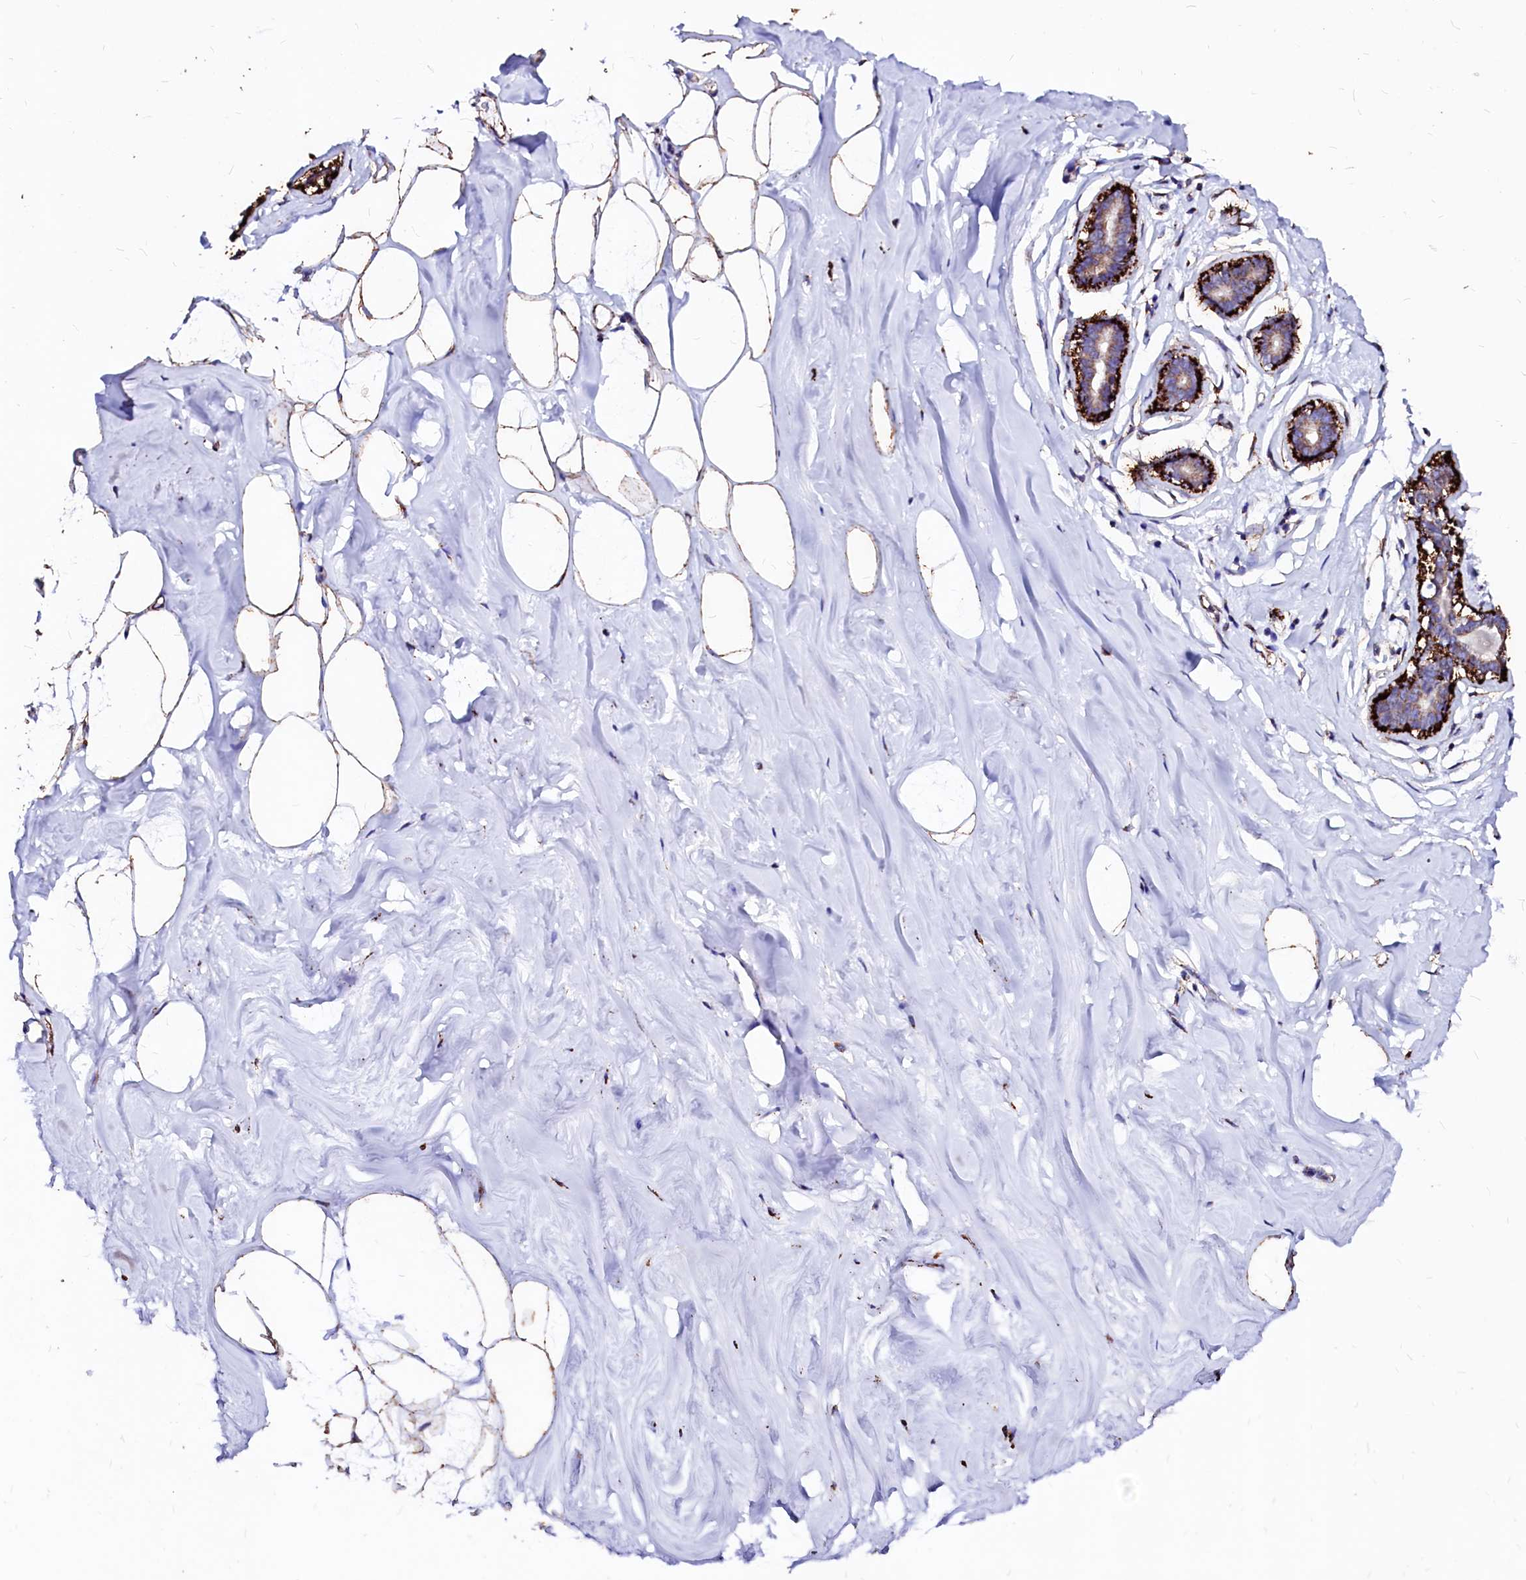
{"staining": {"intensity": "strong", "quantity": ">75%", "location": "cytoplasmic/membranous"}, "tissue": "adipose tissue", "cell_type": "Adipocytes", "image_type": "normal", "snomed": [{"axis": "morphology", "description": "Normal tissue, NOS"}, {"axis": "morphology", "description": "Fibrosis, NOS"}, {"axis": "topography", "description": "Breast"}, {"axis": "topography", "description": "Adipose tissue"}], "caption": "Strong cytoplasmic/membranous positivity for a protein is present in about >75% of adipocytes of benign adipose tissue using immunohistochemistry.", "gene": "MAOB", "patient": {"sex": "female", "age": 39}}